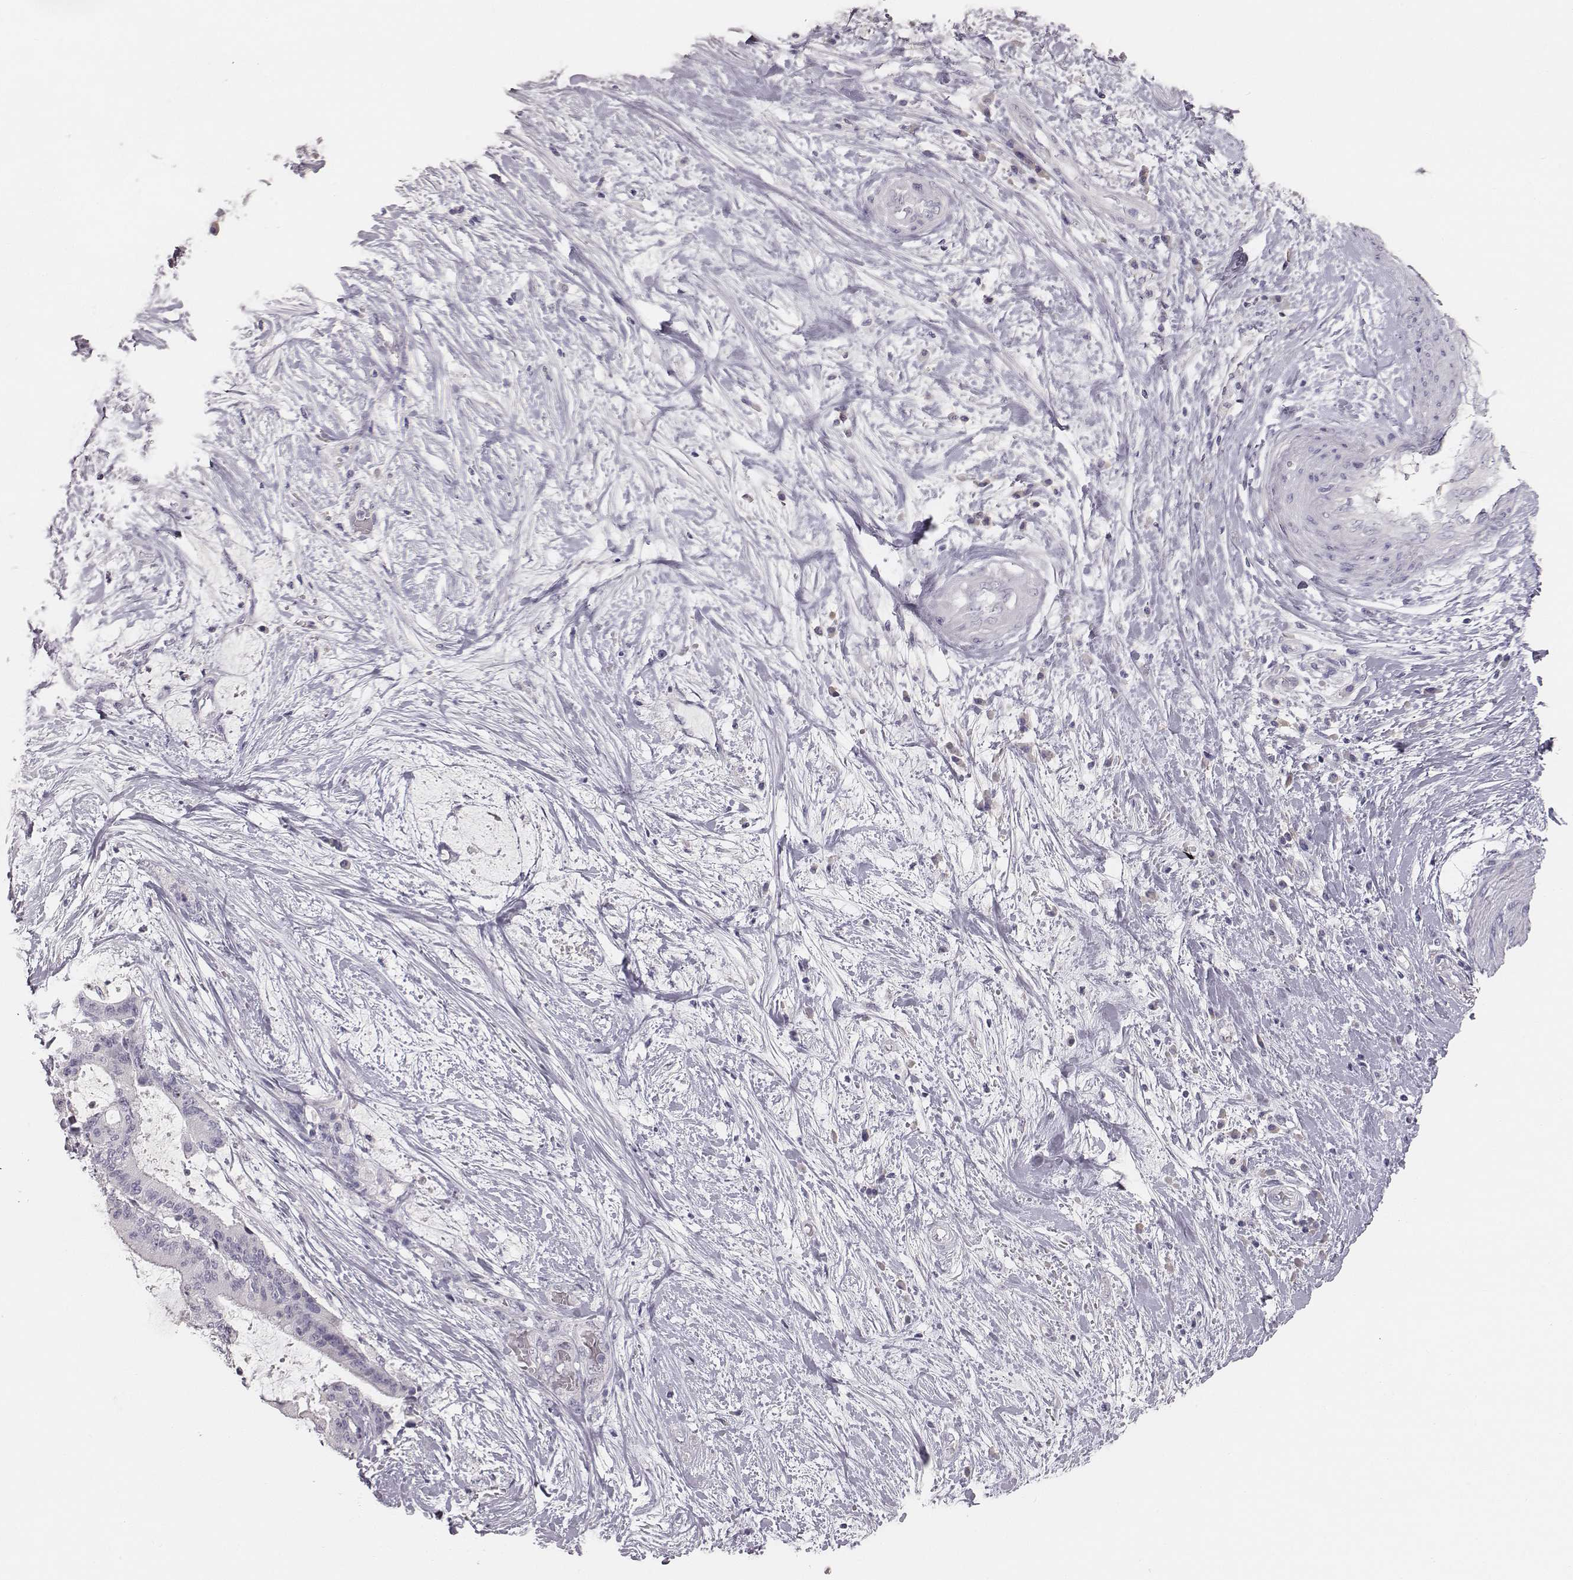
{"staining": {"intensity": "negative", "quantity": "none", "location": "none"}, "tissue": "liver cancer", "cell_type": "Tumor cells", "image_type": "cancer", "snomed": [{"axis": "morphology", "description": "Cholangiocarcinoma"}, {"axis": "topography", "description": "Liver"}], "caption": "DAB (3,3'-diaminobenzidine) immunohistochemical staining of liver cholangiocarcinoma demonstrates no significant positivity in tumor cells.", "gene": "MYH6", "patient": {"sex": "female", "age": 73}}